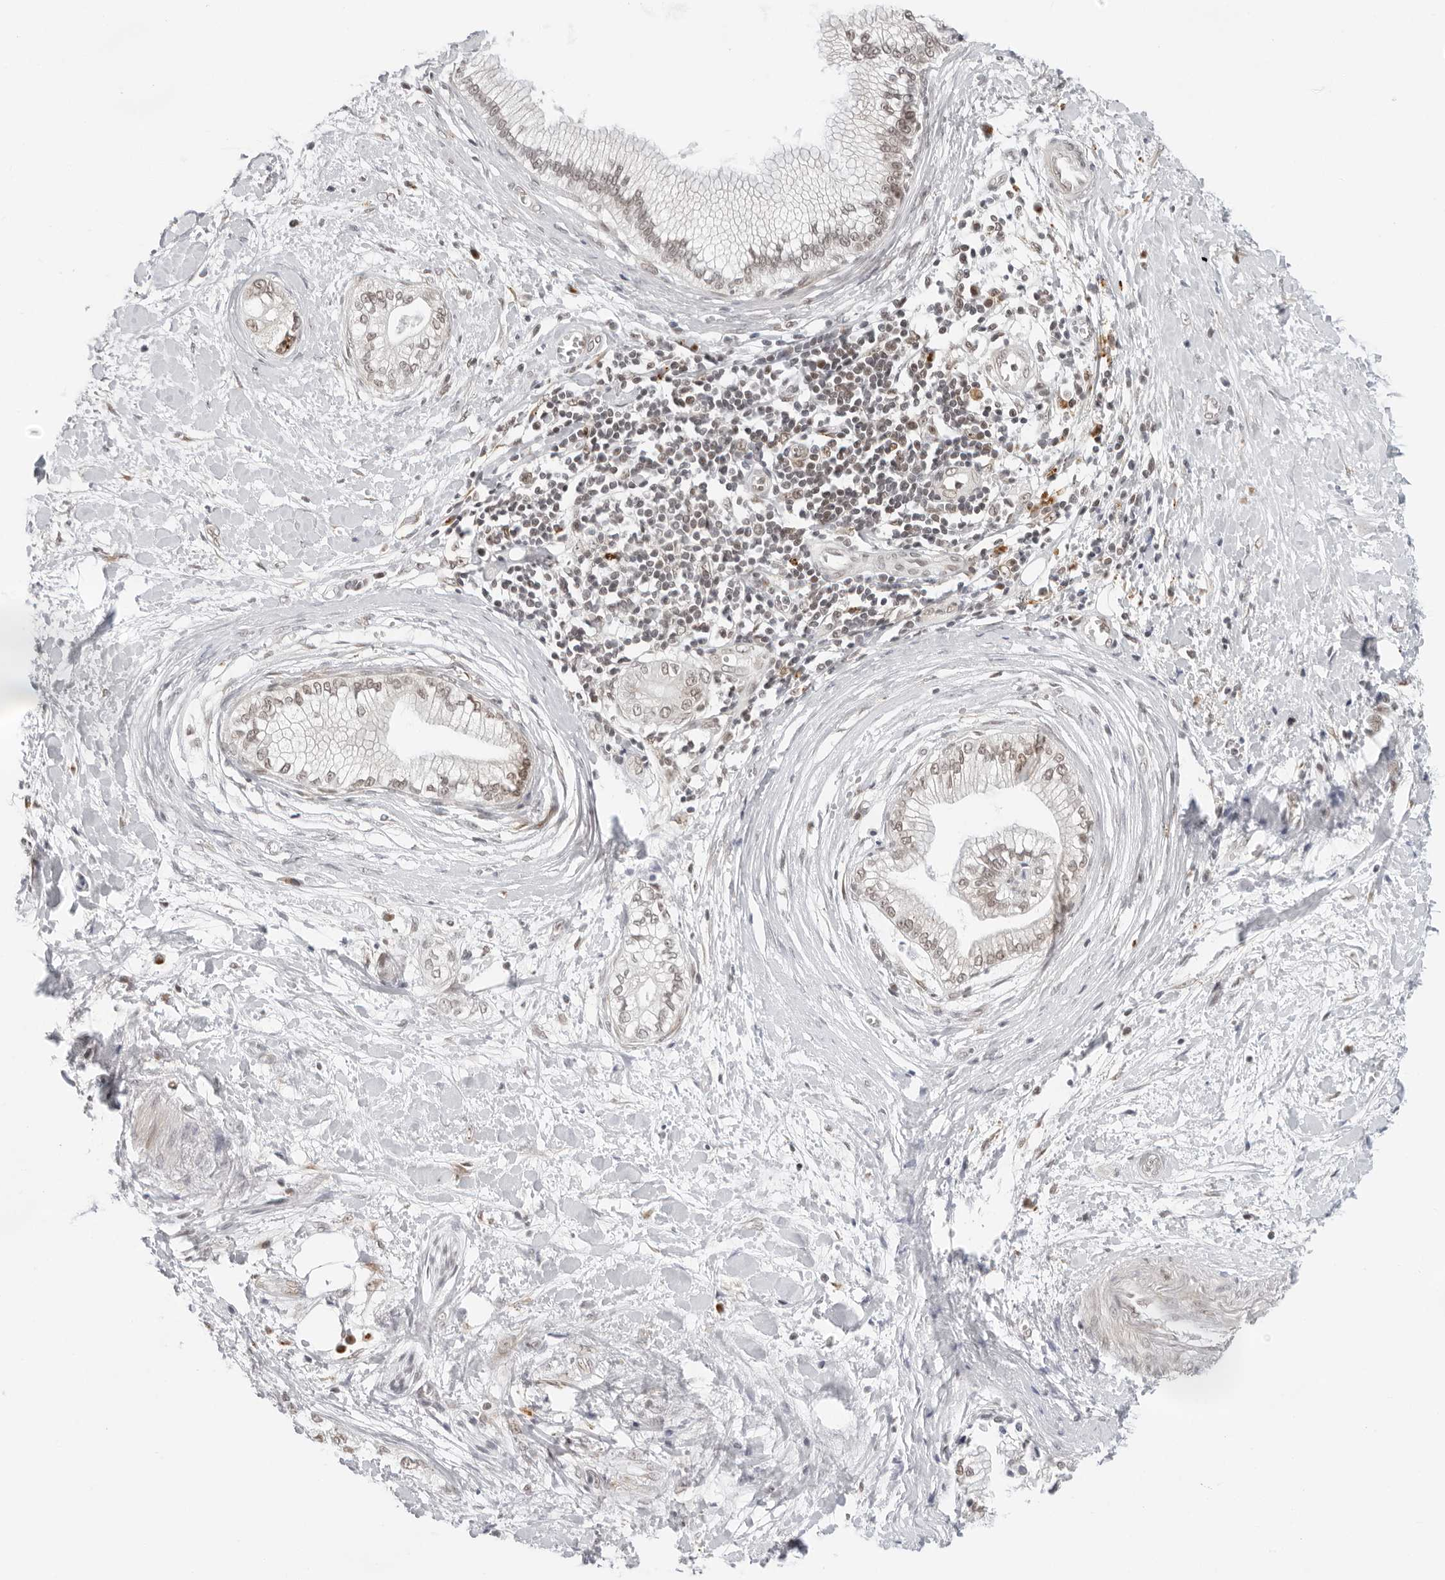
{"staining": {"intensity": "weak", "quantity": "25%-75%", "location": "nuclear"}, "tissue": "pancreatic cancer", "cell_type": "Tumor cells", "image_type": "cancer", "snomed": [{"axis": "morphology", "description": "Adenocarcinoma, NOS"}, {"axis": "topography", "description": "Pancreas"}], "caption": "Pancreatic cancer was stained to show a protein in brown. There is low levels of weak nuclear positivity in about 25%-75% of tumor cells.", "gene": "TOX4", "patient": {"sex": "male", "age": 68}}